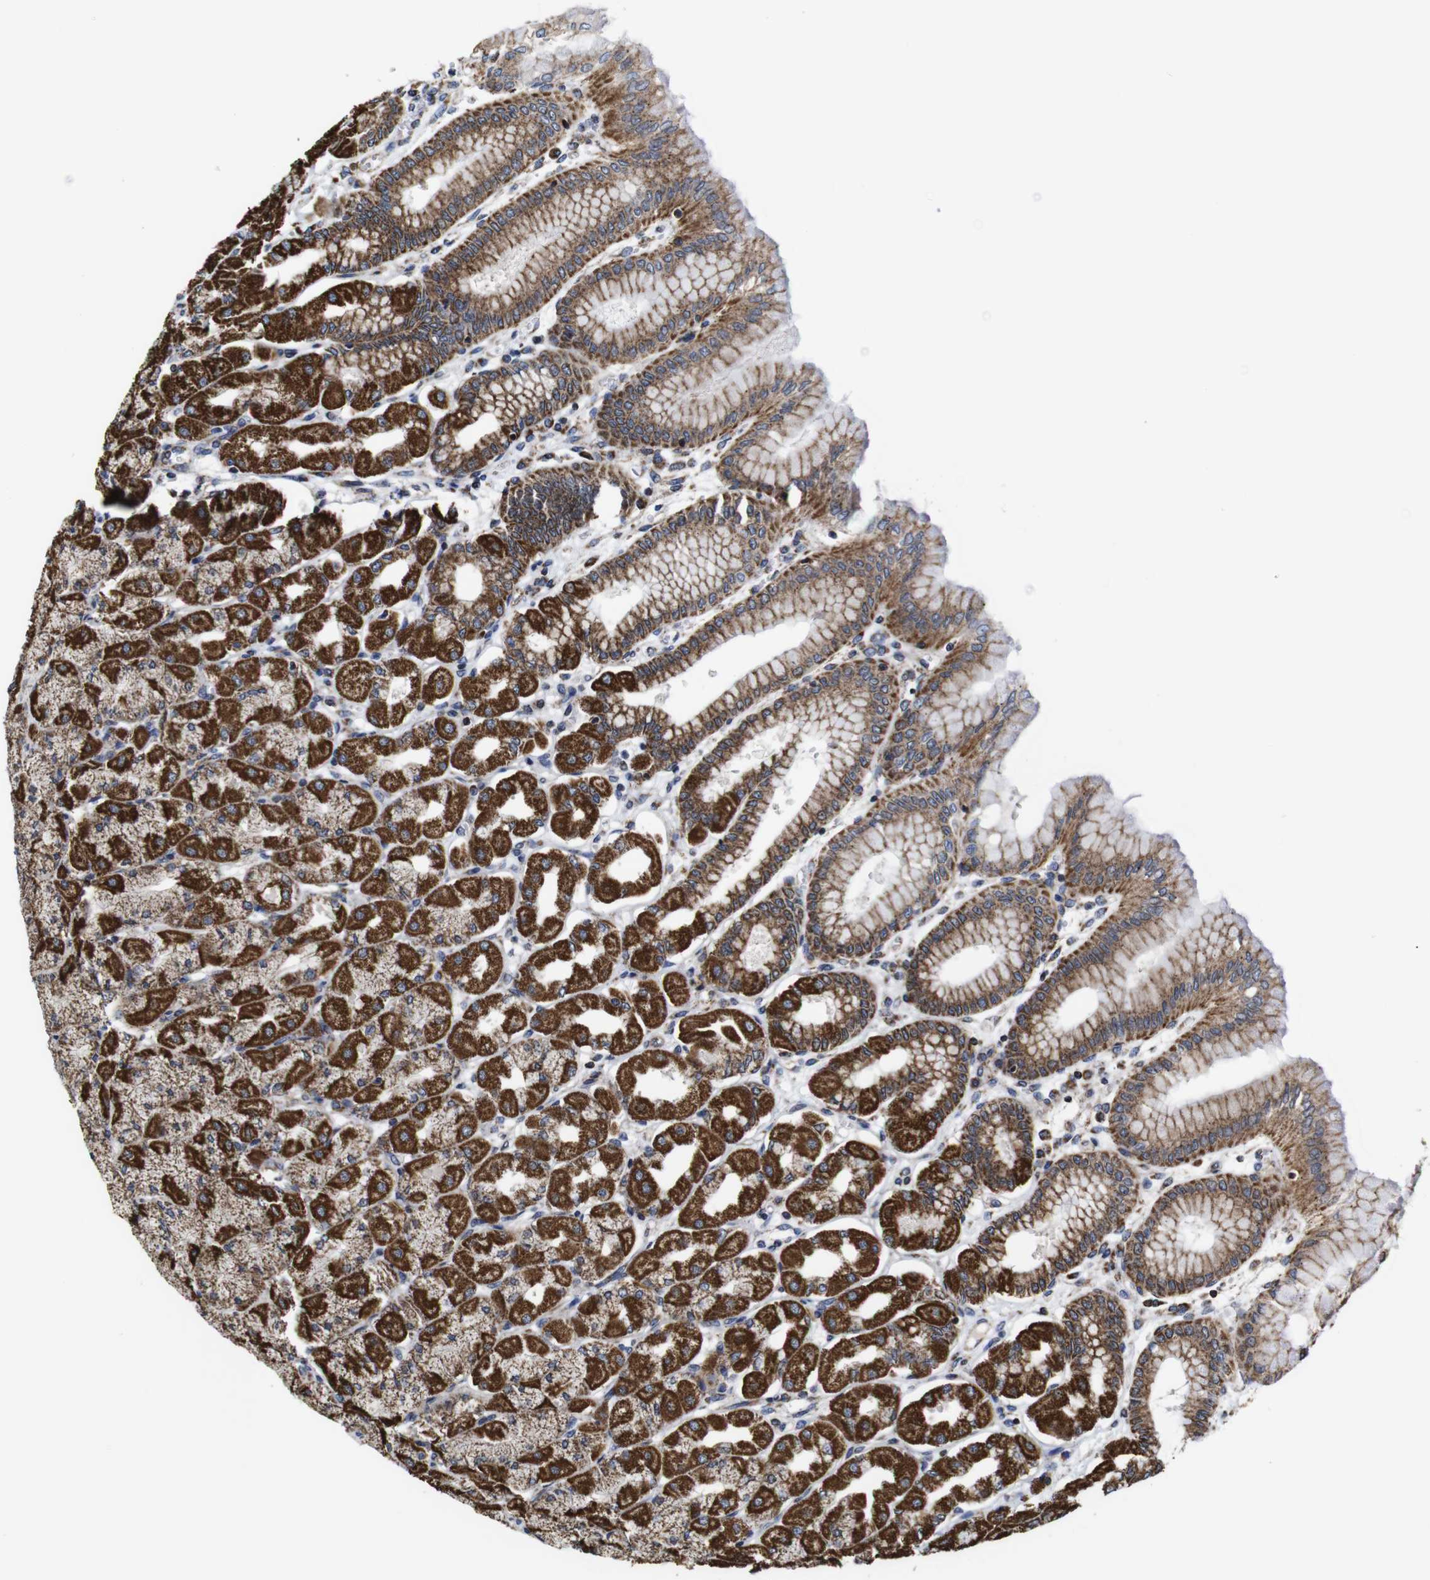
{"staining": {"intensity": "strong", "quantity": ">75%", "location": "cytoplasmic/membranous"}, "tissue": "stomach", "cell_type": "Glandular cells", "image_type": "normal", "snomed": [{"axis": "morphology", "description": "Normal tissue, NOS"}, {"axis": "topography", "description": "Stomach, upper"}], "caption": "Glandular cells demonstrate high levels of strong cytoplasmic/membranous staining in about >75% of cells in benign stomach. The staining was performed using DAB (3,3'-diaminobenzidine) to visualize the protein expression in brown, while the nuclei were stained in blue with hematoxylin (Magnification: 20x).", "gene": "C17orf80", "patient": {"sex": "female", "age": 56}}